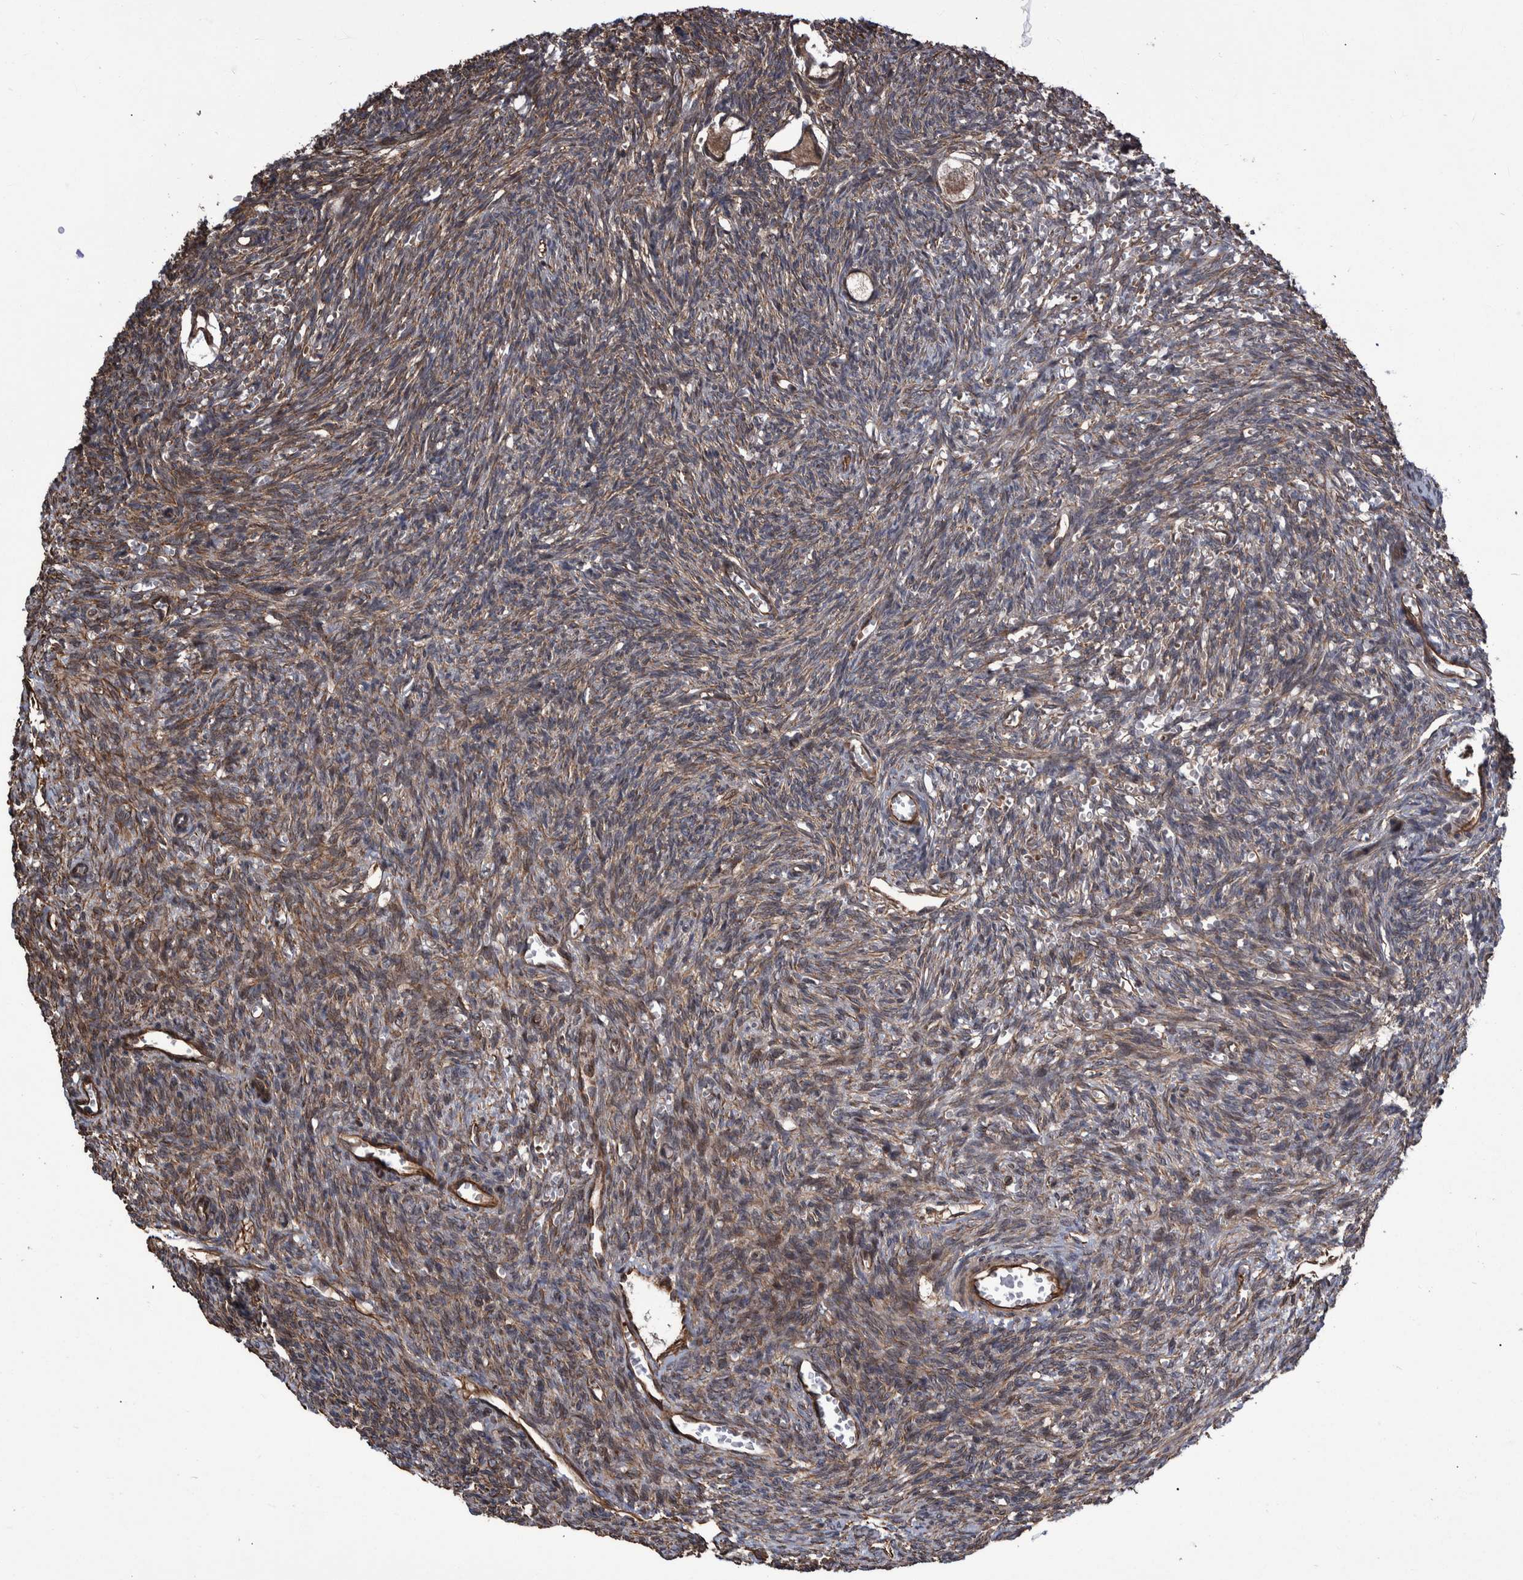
{"staining": {"intensity": "moderate", "quantity": ">75%", "location": "cytoplasmic/membranous"}, "tissue": "ovary", "cell_type": "Follicle cells", "image_type": "normal", "snomed": [{"axis": "morphology", "description": "Normal tissue, NOS"}, {"axis": "topography", "description": "Ovary"}], "caption": "Immunohistochemical staining of benign ovary displays >75% levels of moderate cytoplasmic/membranous protein expression in approximately >75% of follicle cells.", "gene": "TNFRSF10B", "patient": {"sex": "female", "age": 27}}